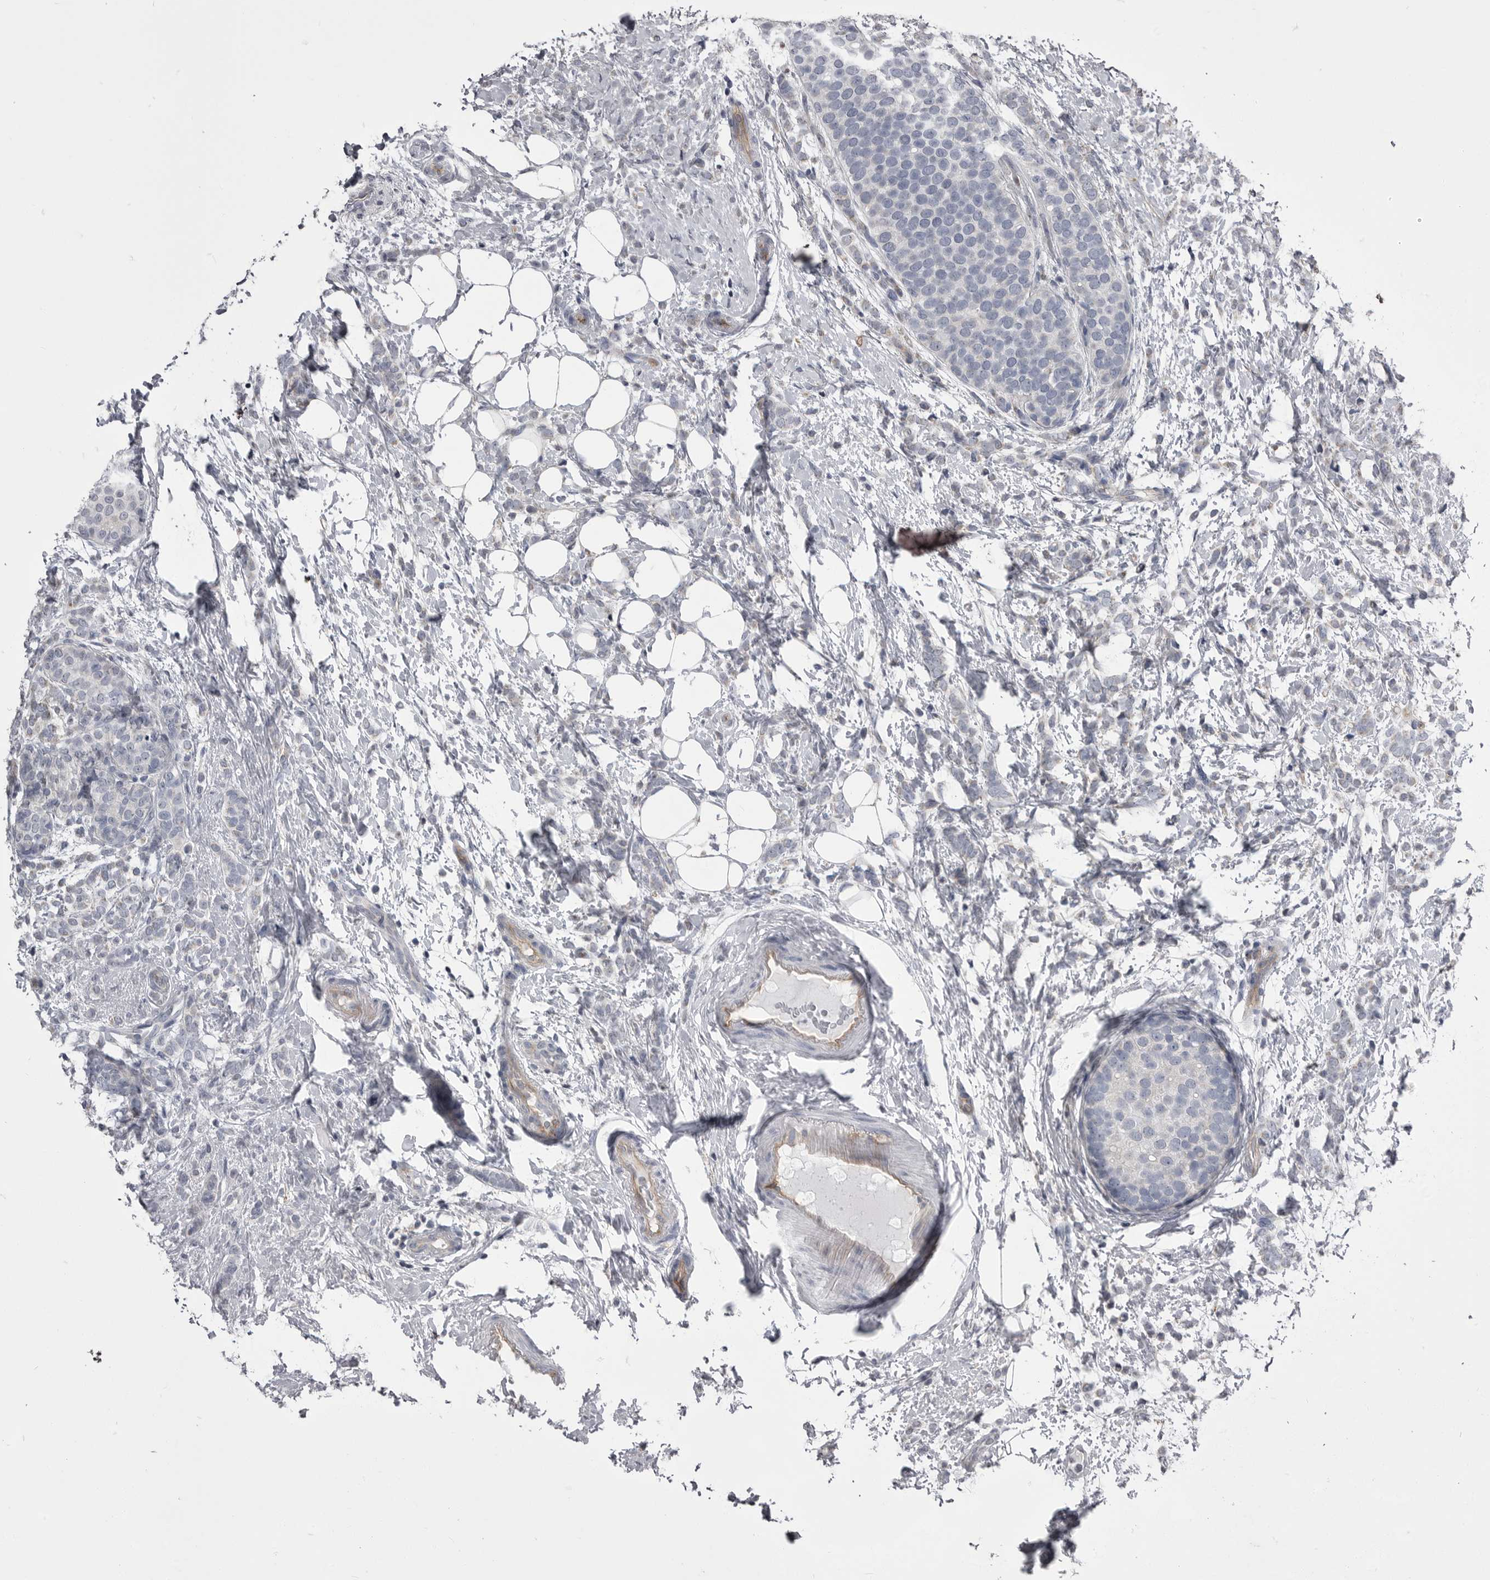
{"staining": {"intensity": "negative", "quantity": "none", "location": "none"}, "tissue": "breast cancer", "cell_type": "Tumor cells", "image_type": "cancer", "snomed": [{"axis": "morphology", "description": "Lobular carcinoma"}, {"axis": "topography", "description": "Breast"}], "caption": "Immunohistochemical staining of lobular carcinoma (breast) demonstrates no significant positivity in tumor cells.", "gene": "OPLAH", "patient": {"sex": "female", "age": 50}}